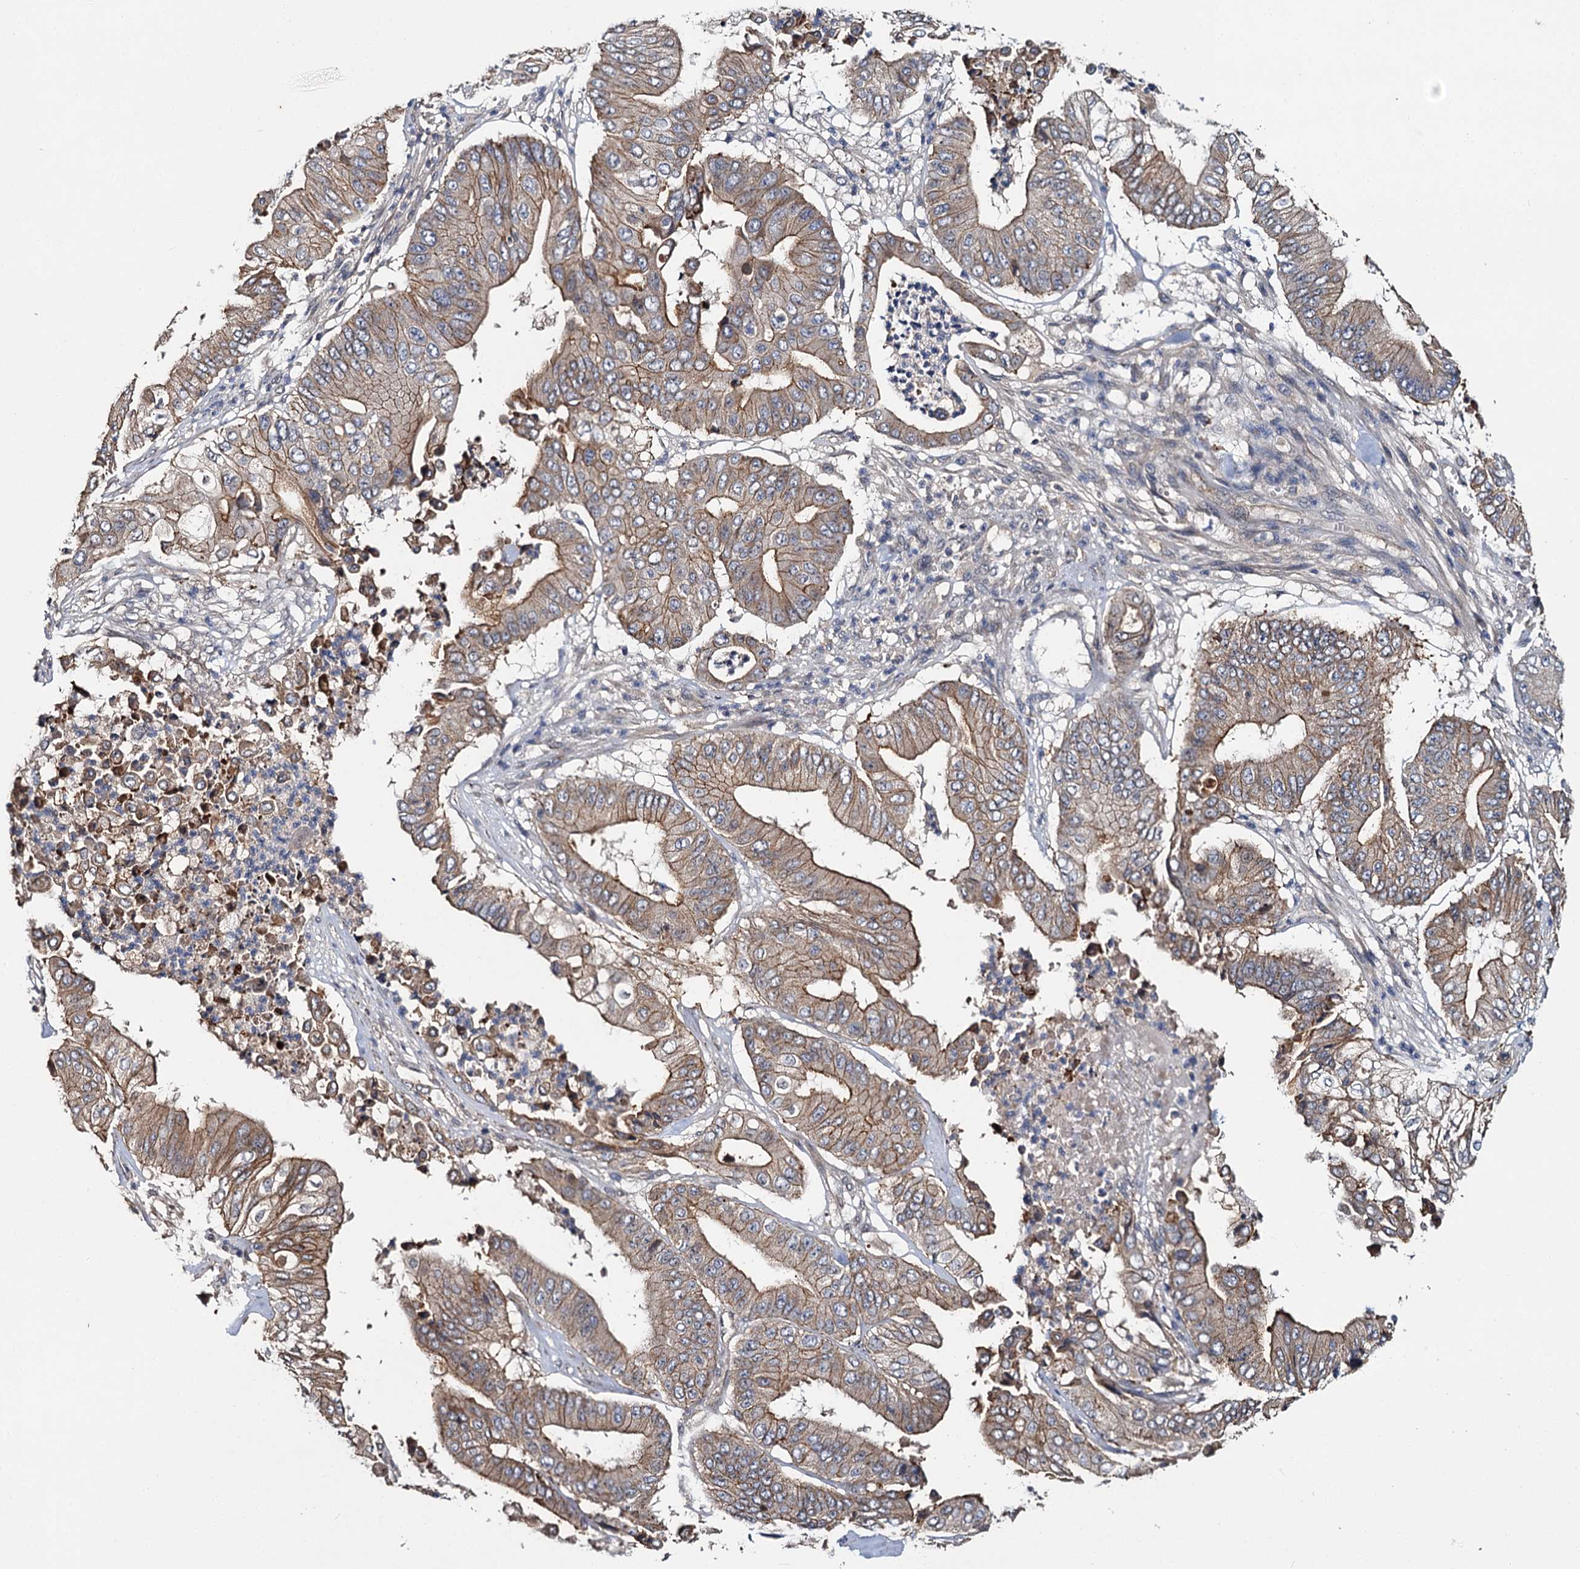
{"staining": {"intensity": "moderate", "quantity": ">75%", "location": "cytoplasmic/membranous"}, "tissue": "pancreatic cancer", "cell_type": "Tumor cells", "image_type": "cancer", "snomed": [{"axis": "morphology", "description": "Adenocarcinoma, NOS"}, {"axis": "topography", "description": "Pancreas"}], "caption": "Pancreatic cancer (adenocarcinoma) tissue demonstrates moderate cytoplasmic/membranous staining in about >75% of tumor cells, visualized by immunohistochemistry.", "gene": "ZNF324", "patient": {"sex": "female", "age": 77}}